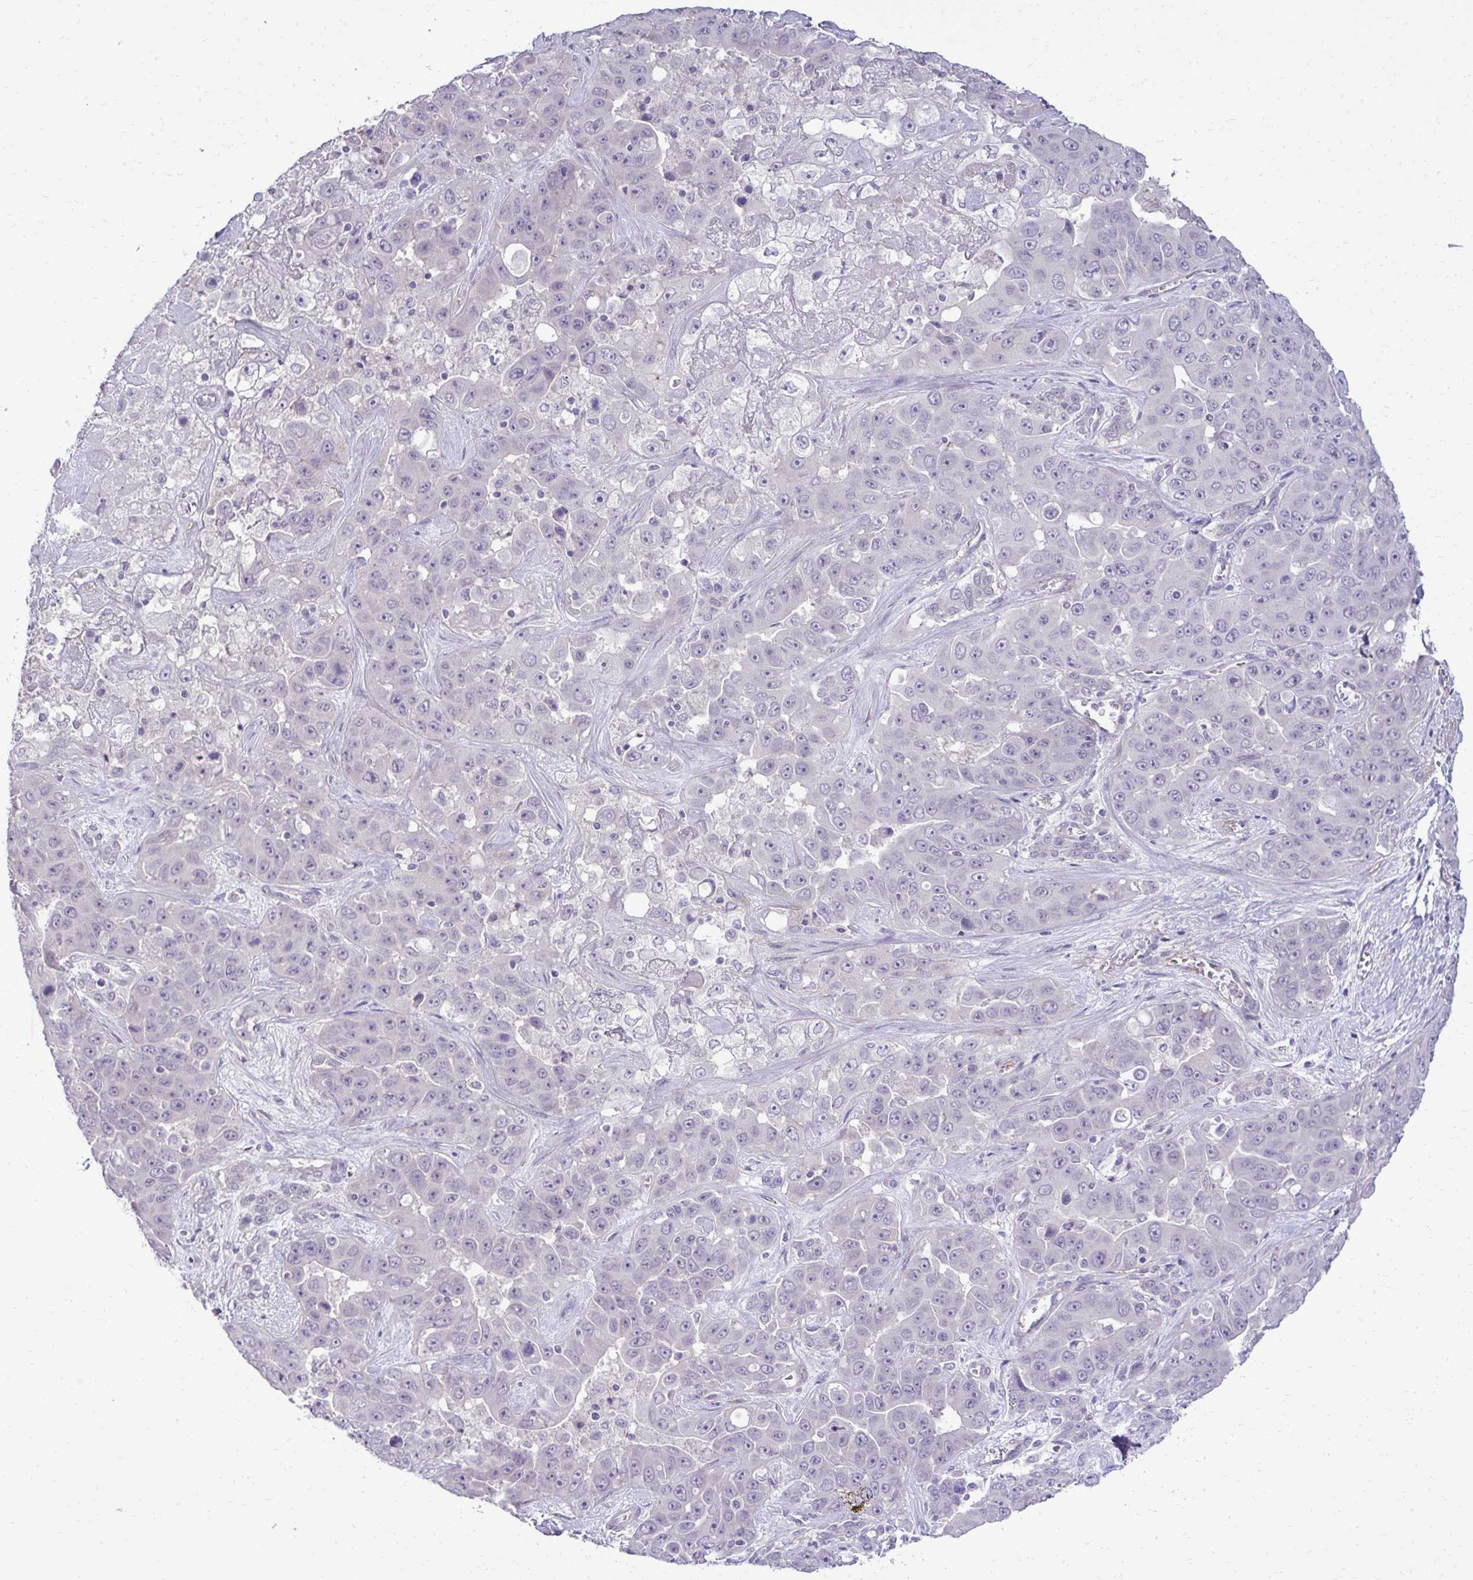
{"staining": {"intensity": "negative", "quantity": "none", "location": "none"}, "tissue": "liver cancer", "cell_type": "Tumor cells", "image_type": "cancer", "snomed": [{"axis": "morphology", "description": "Cholangiocarcinoma"}, {"axis": "topography", "description": "Liver"}], "caption": "A histopathology image of human liver cholangiocarcinoma is negative for staining in tumor cells. Nuclei are stained in blue.", "gene": "SLC30A3", "patient": {"sex": "female", "age": 52}}